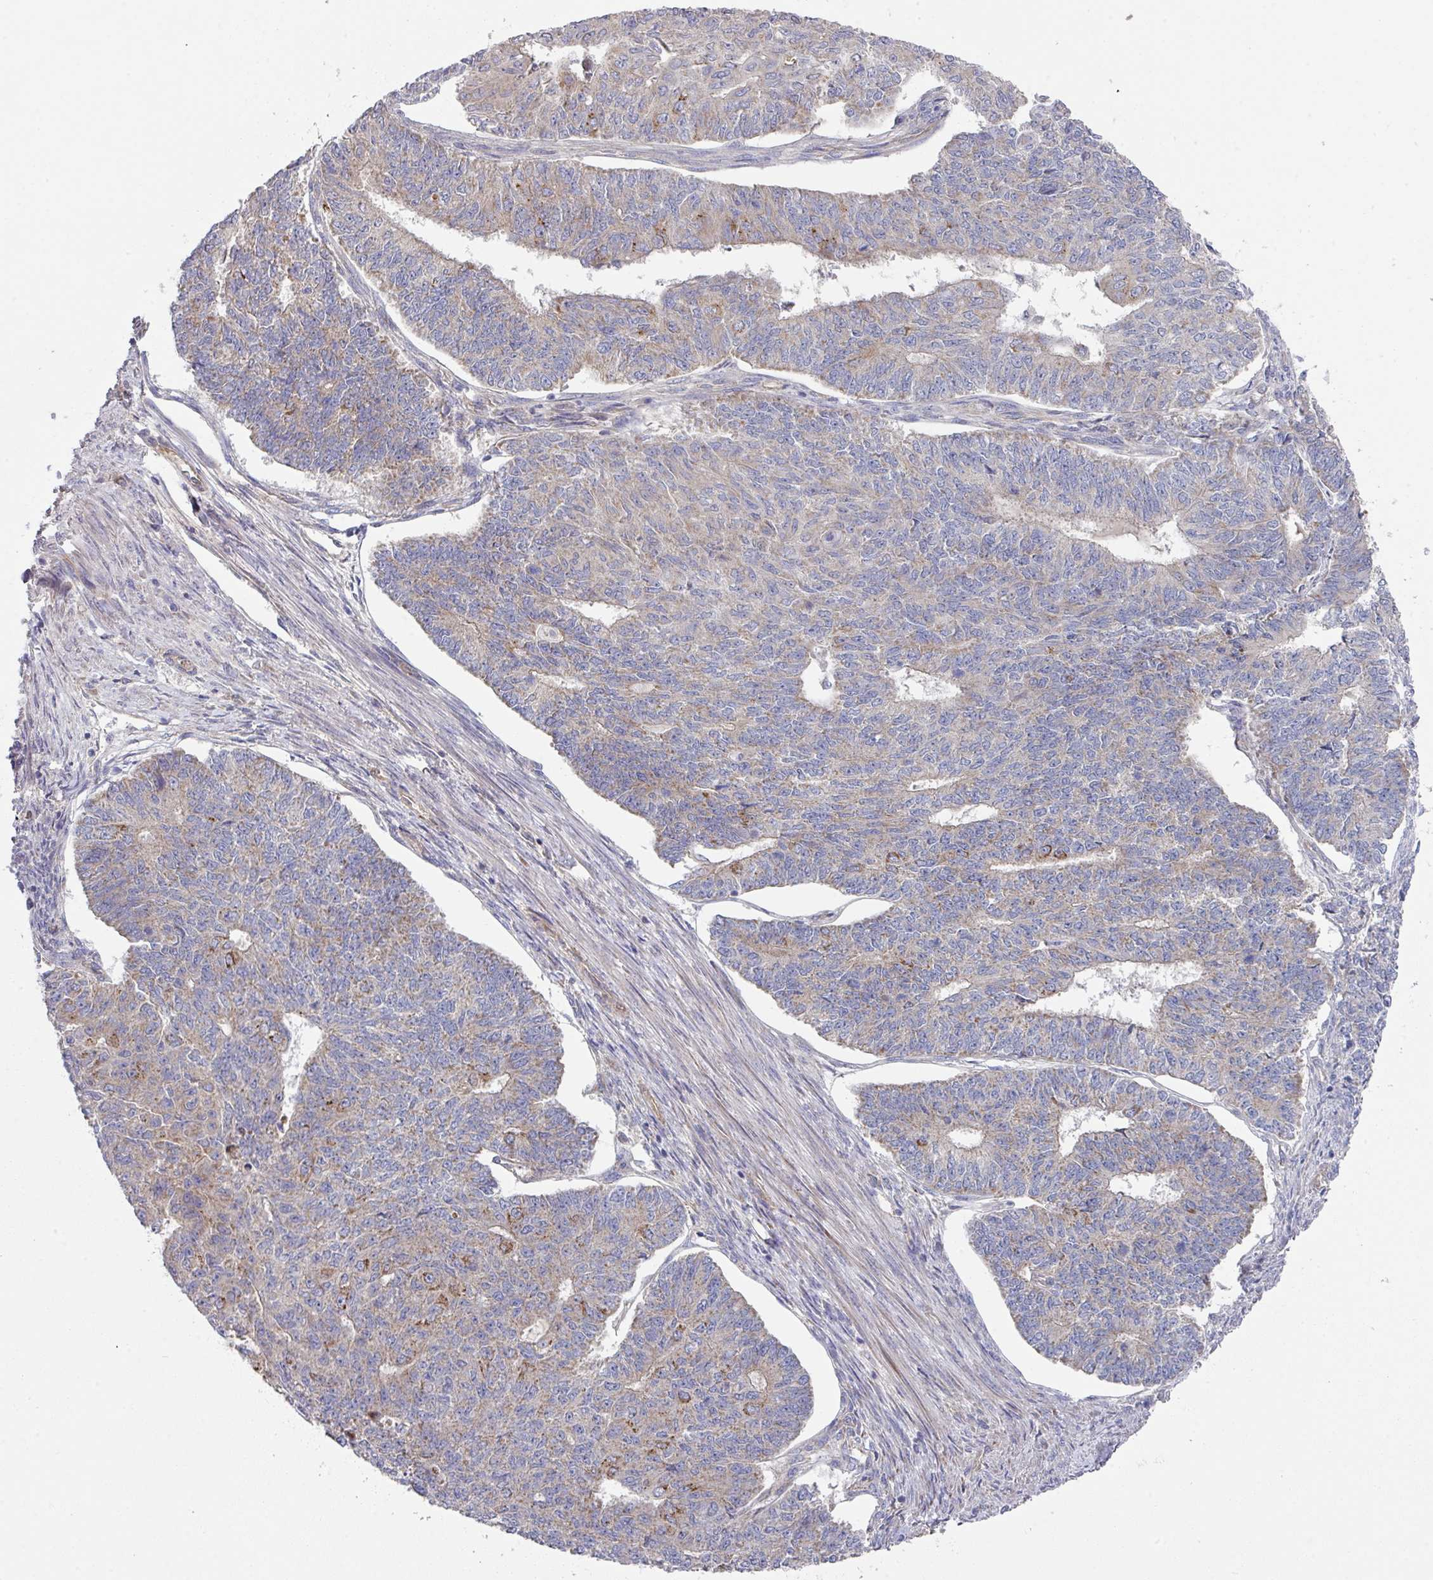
{"staining": {"intensity": "moderate", "quantity": "<25%", "location": "cytoplasmic/membranous"}, "tissue": "endometrial cancer", "cell_type": "Tumor cells", "image_type": "cancer", "snomed": [{"axis": "morphology", "description": "Adenocarcinoma, NOS"}, {"axis": "topography", "description": "Endometrium"}], "caption": "Immunohistochemical staining of human endometrial cancer (adenocarcinoma) displays low levels of moderate cytoplasmic/membranous protein expression in approximately <25% of tumor cells. (brown staining indicates protein expression, while blue staining denotes nuclei).", "gene": "DCAF12L2", "patient": {"sex": "female", "age": 32}}